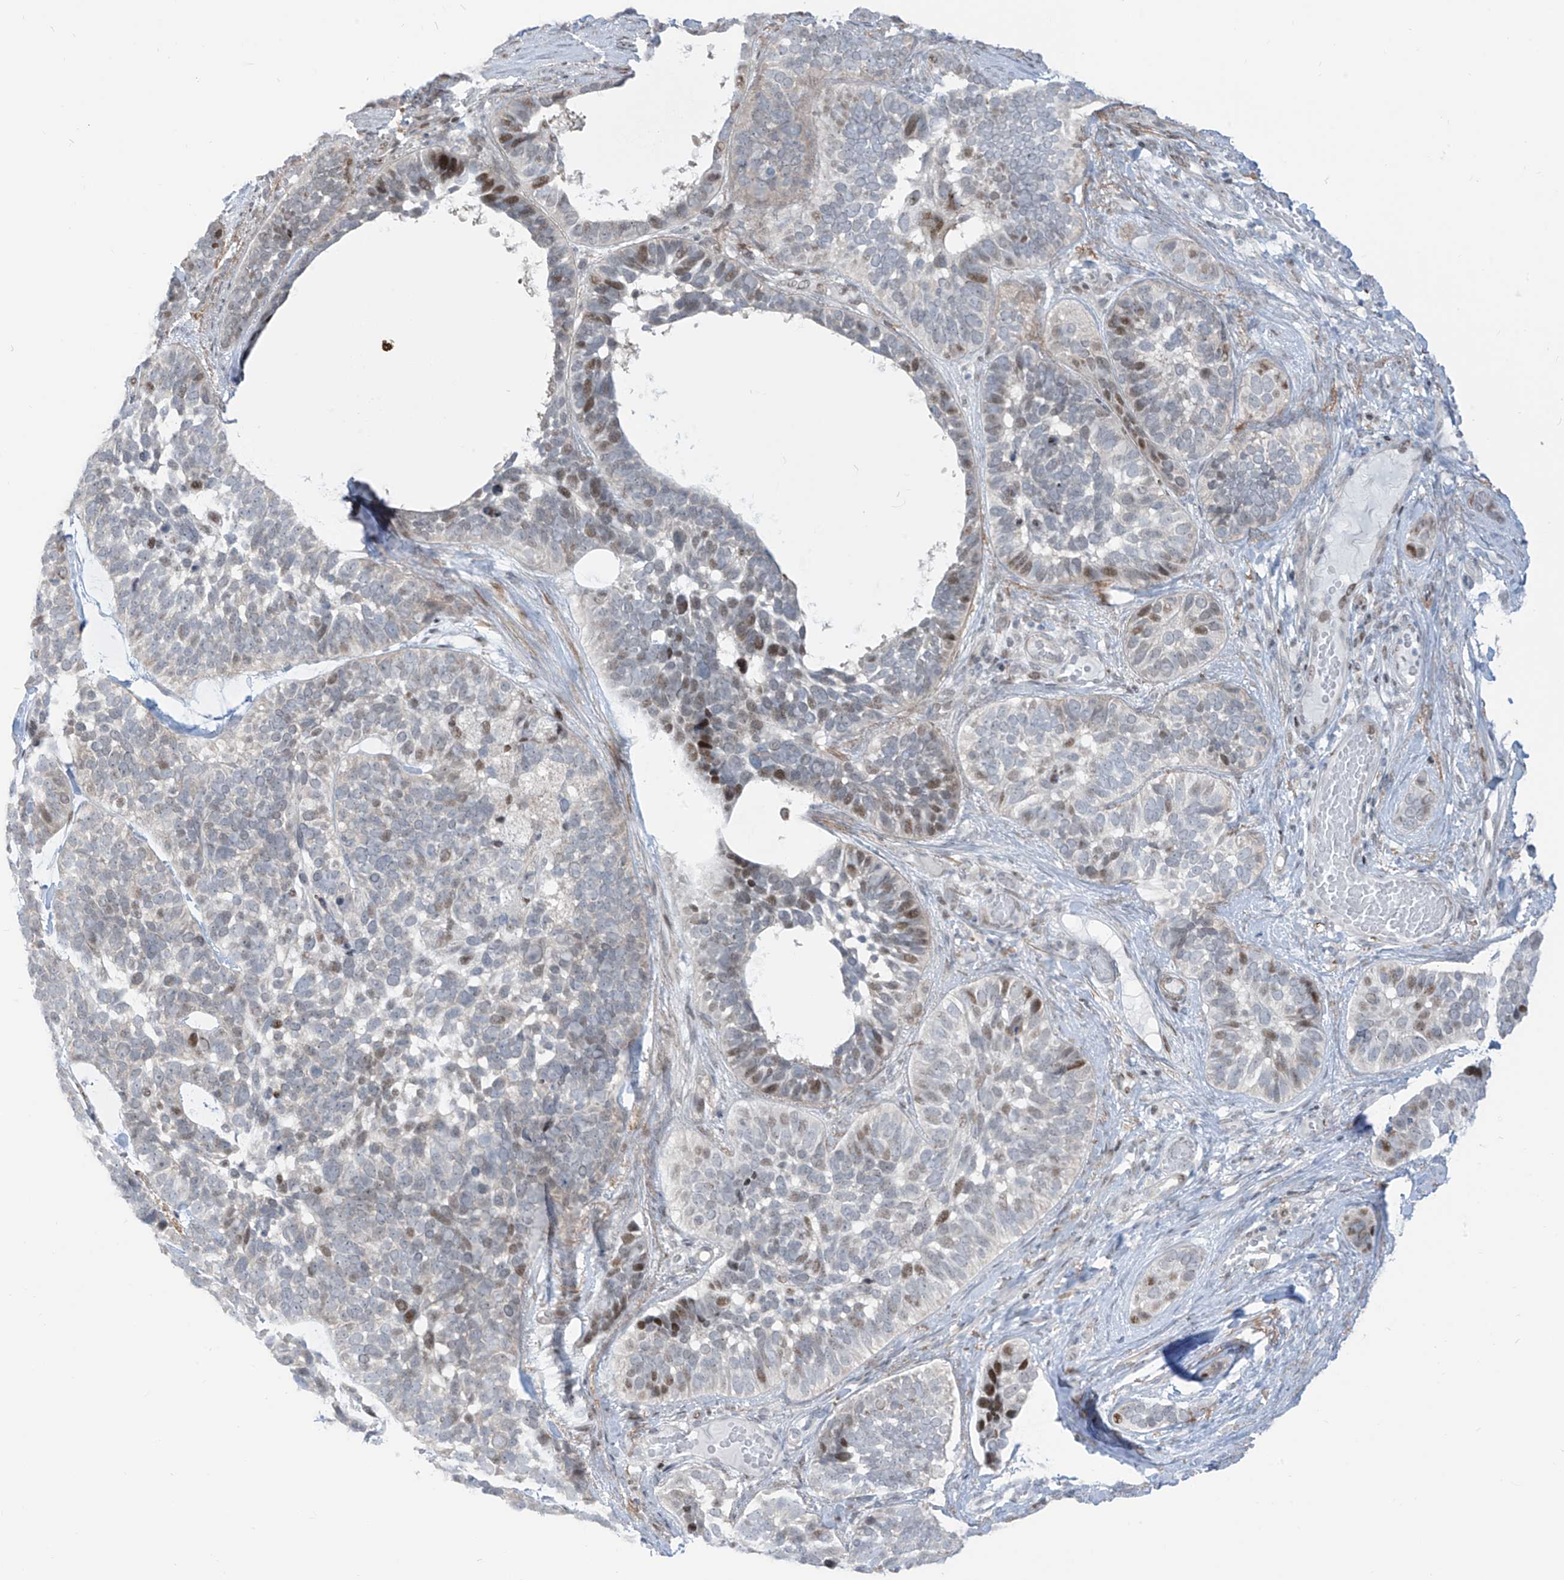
{"staining": {"intensity": "moderate", "quantity": "<25%", "location": "nuclear"}, "tissue": "skin cancer", "cell_type": "Tumor cells", "image_type": "cancer", "snomed": [{"axis": "morphology", "description": "Basal cell carcinoma"}, {"axis": "topography", "description": "Skin"}], "caption": "A histopathology image of skin basal cell carcinoma stained for a protein displays moderate nuclear brown staining in tumor cells.", "gene": "LIN9", "patient": {"sex": "male", "age": 62}}